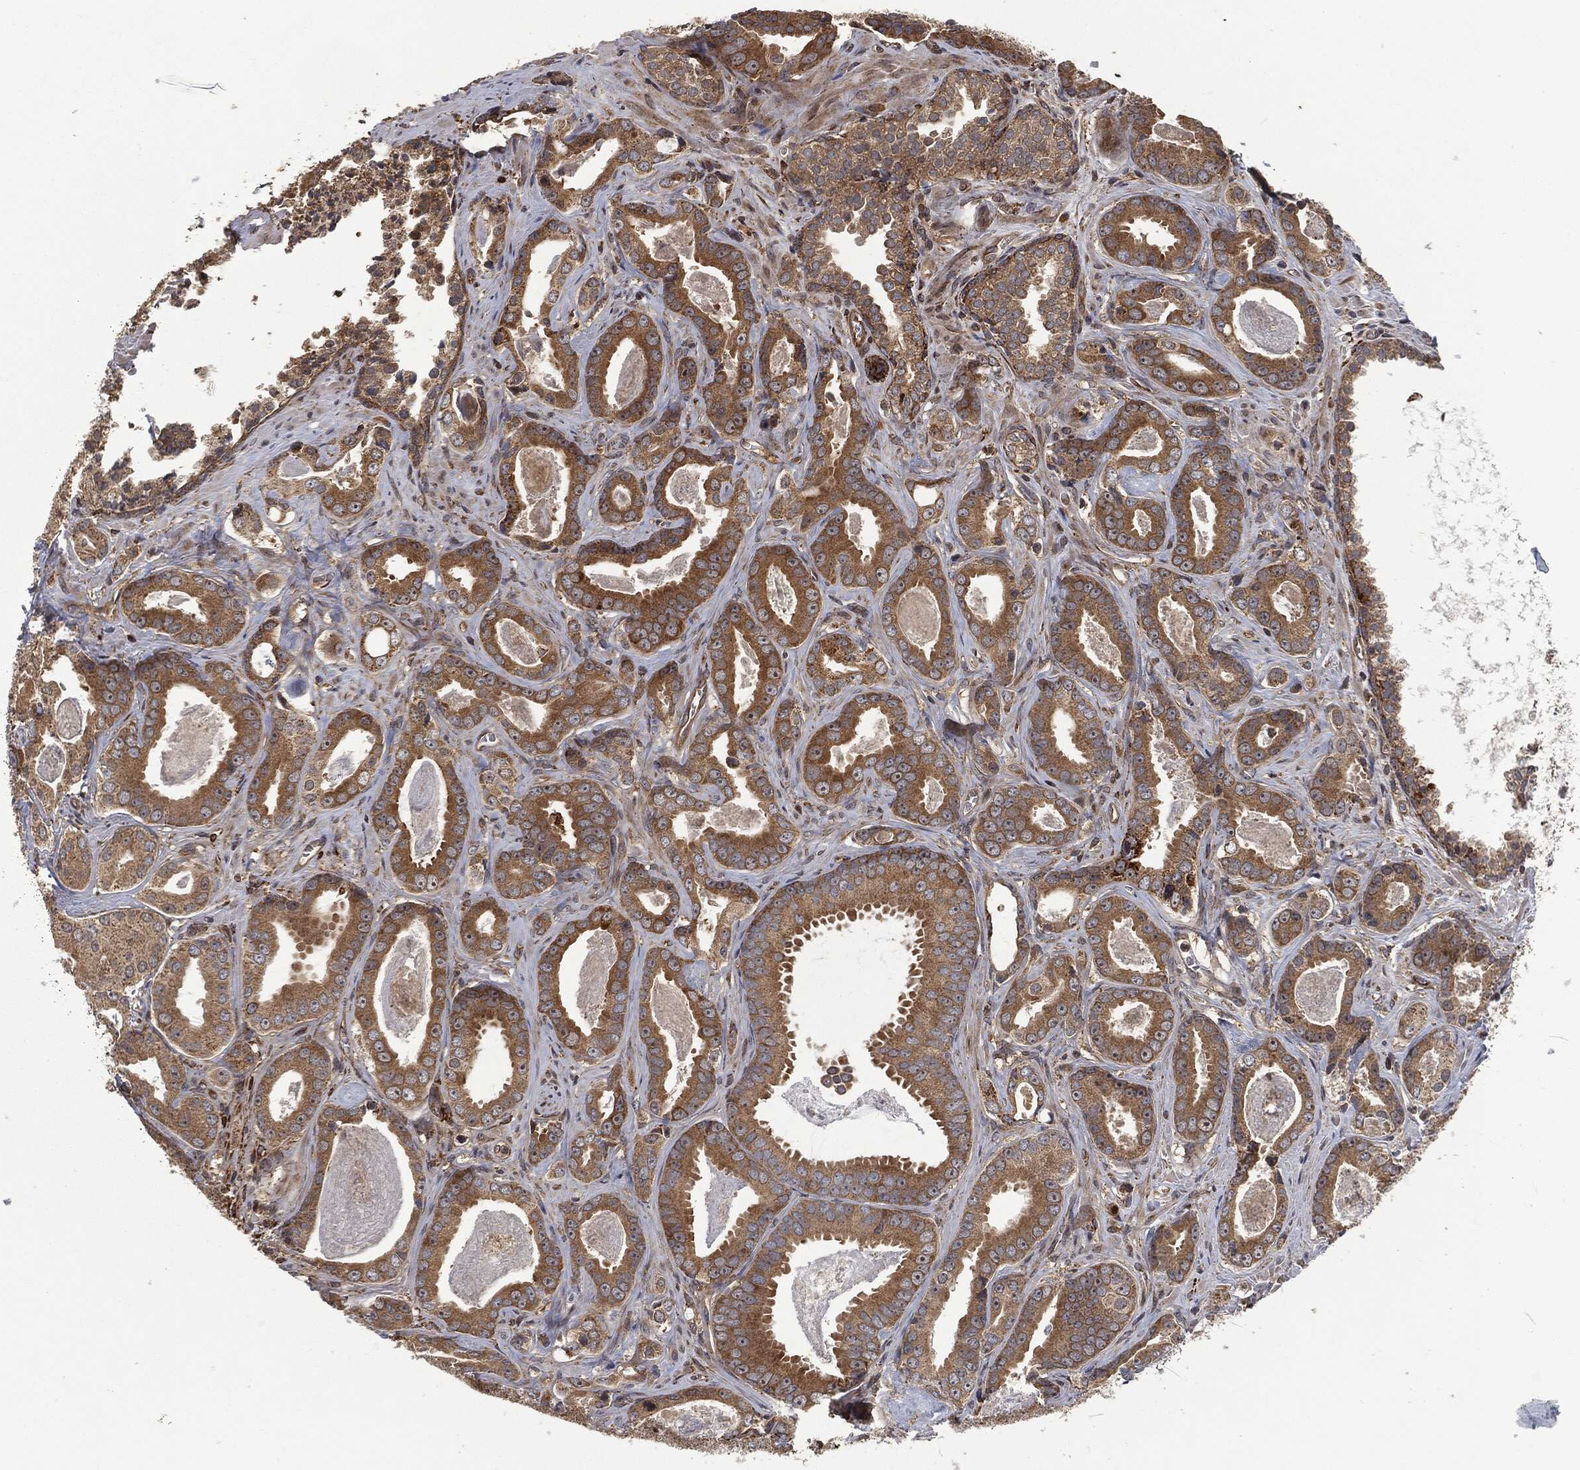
{"staining": {"intensity": "moderate", "quantity": ">75%", "location": "cytoplasmic/membranous"}, "tissue": "prostate cancer", "cell_type": "Tumor cells", "image_type": "cancer", "snomed": [{"axis": "morphology", "description": "Adenocarcinoma, NOS"}, {"axis": "topography", "description": "Prostate"}], "caption": "Moderate cytoplasmic/membranous protein expression is present in approximately >75% of tumor cells in prostate cancer (adenocarcinoma).", "gene": "RFTN1", "patient": {"sex": "male", "age": 61}}